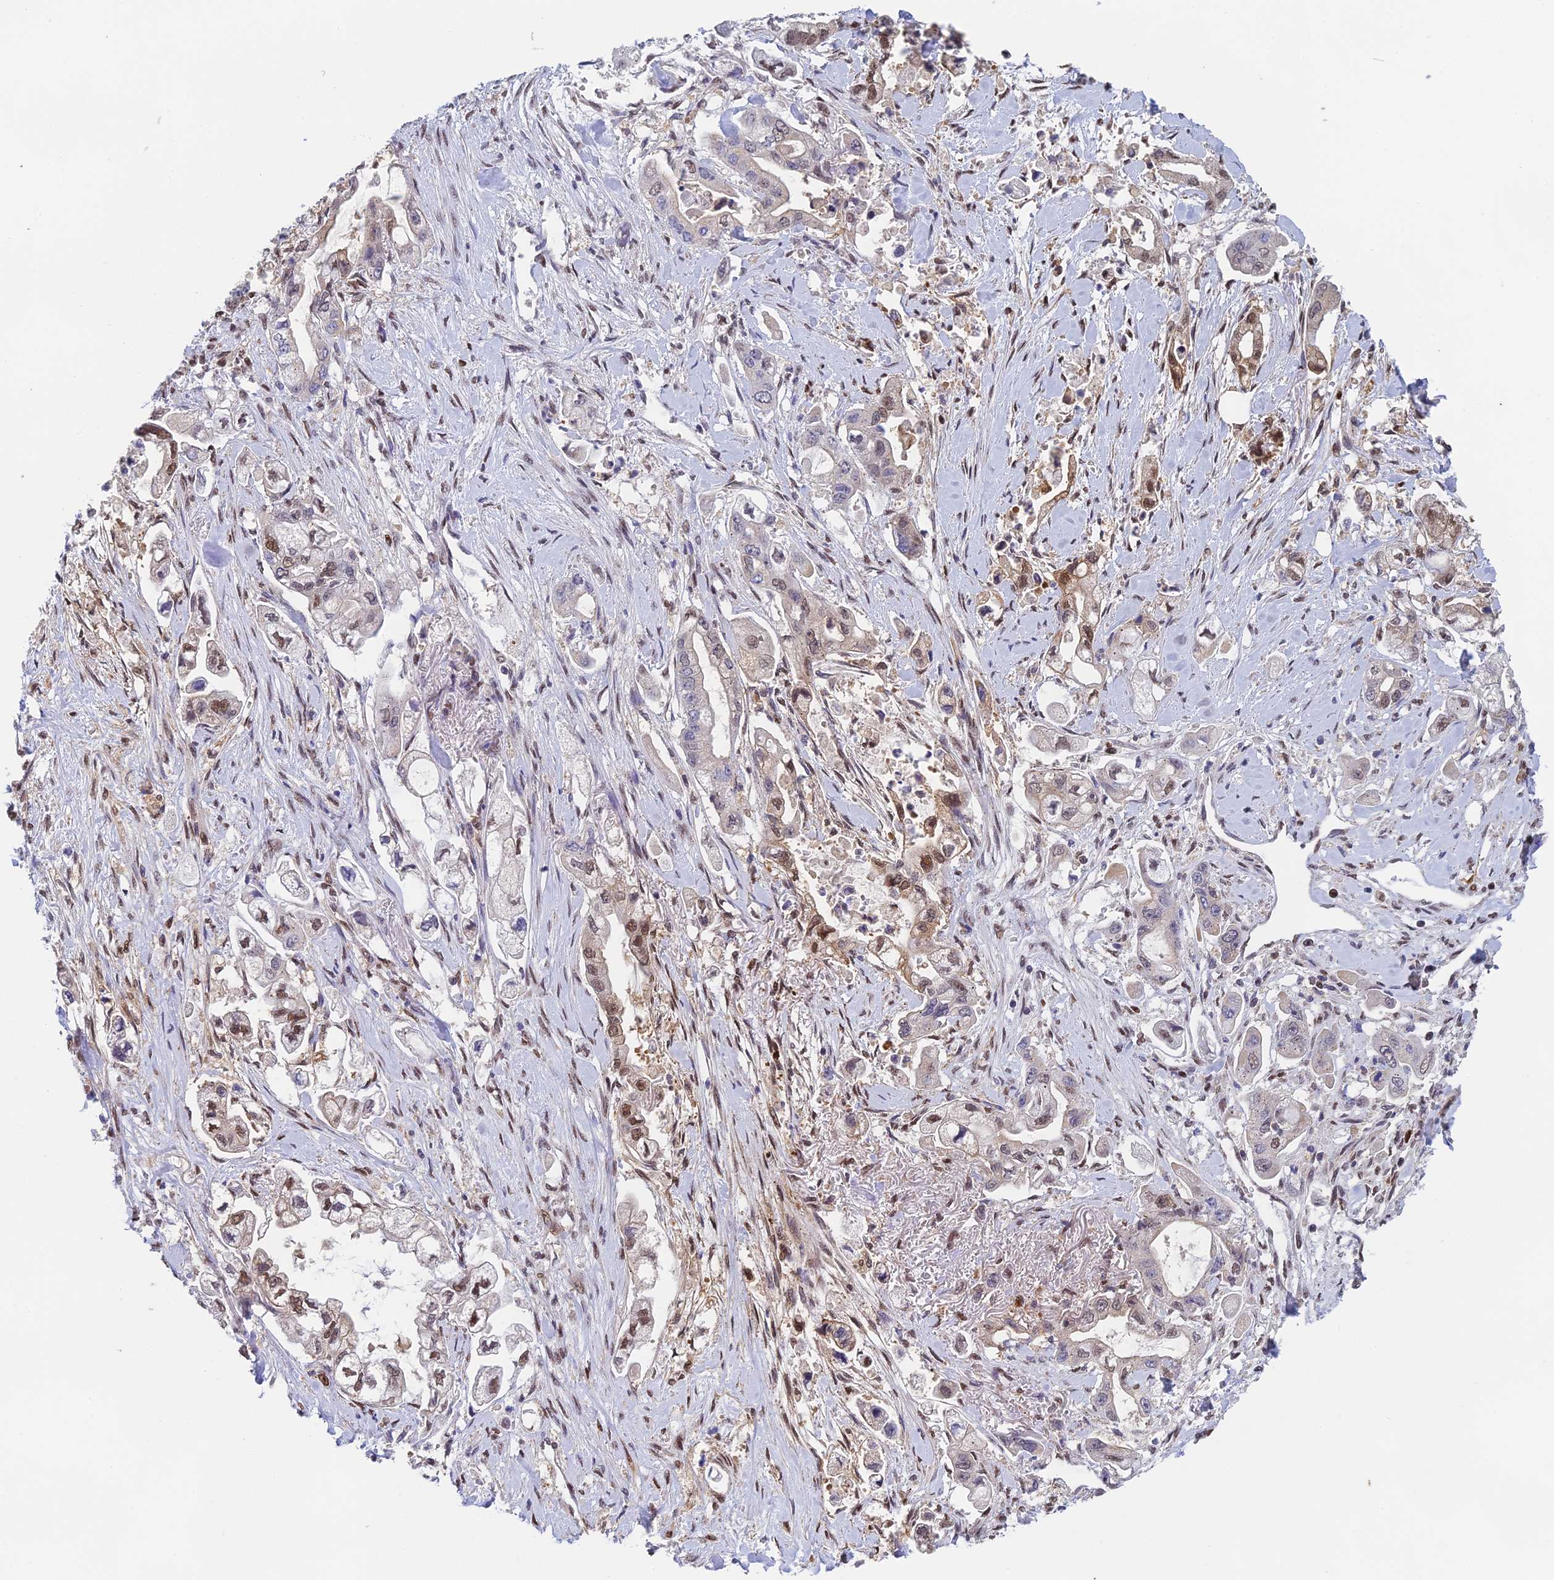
{"staining": {"intensity": "moderate", "quantity": "25%-75%", "location": "nuclear"}, "tissue": "stomach cancer", "cell_type": "Tumor cells", "image_type": "cancer", "snomed": [{"axis": "morphology", "description": "Adenocarcinoma, NOS"}, {"axis": "topography", "description": "Stomach"}], "caption": "This photomicrograph exhibits immunohistochemistry staining of stomach cancer, with medium moderate nuclear staining in about 25%-75% of tumor cells.", "gene": "MRPL17", "patient": {"sex": "male", "age": 62}}